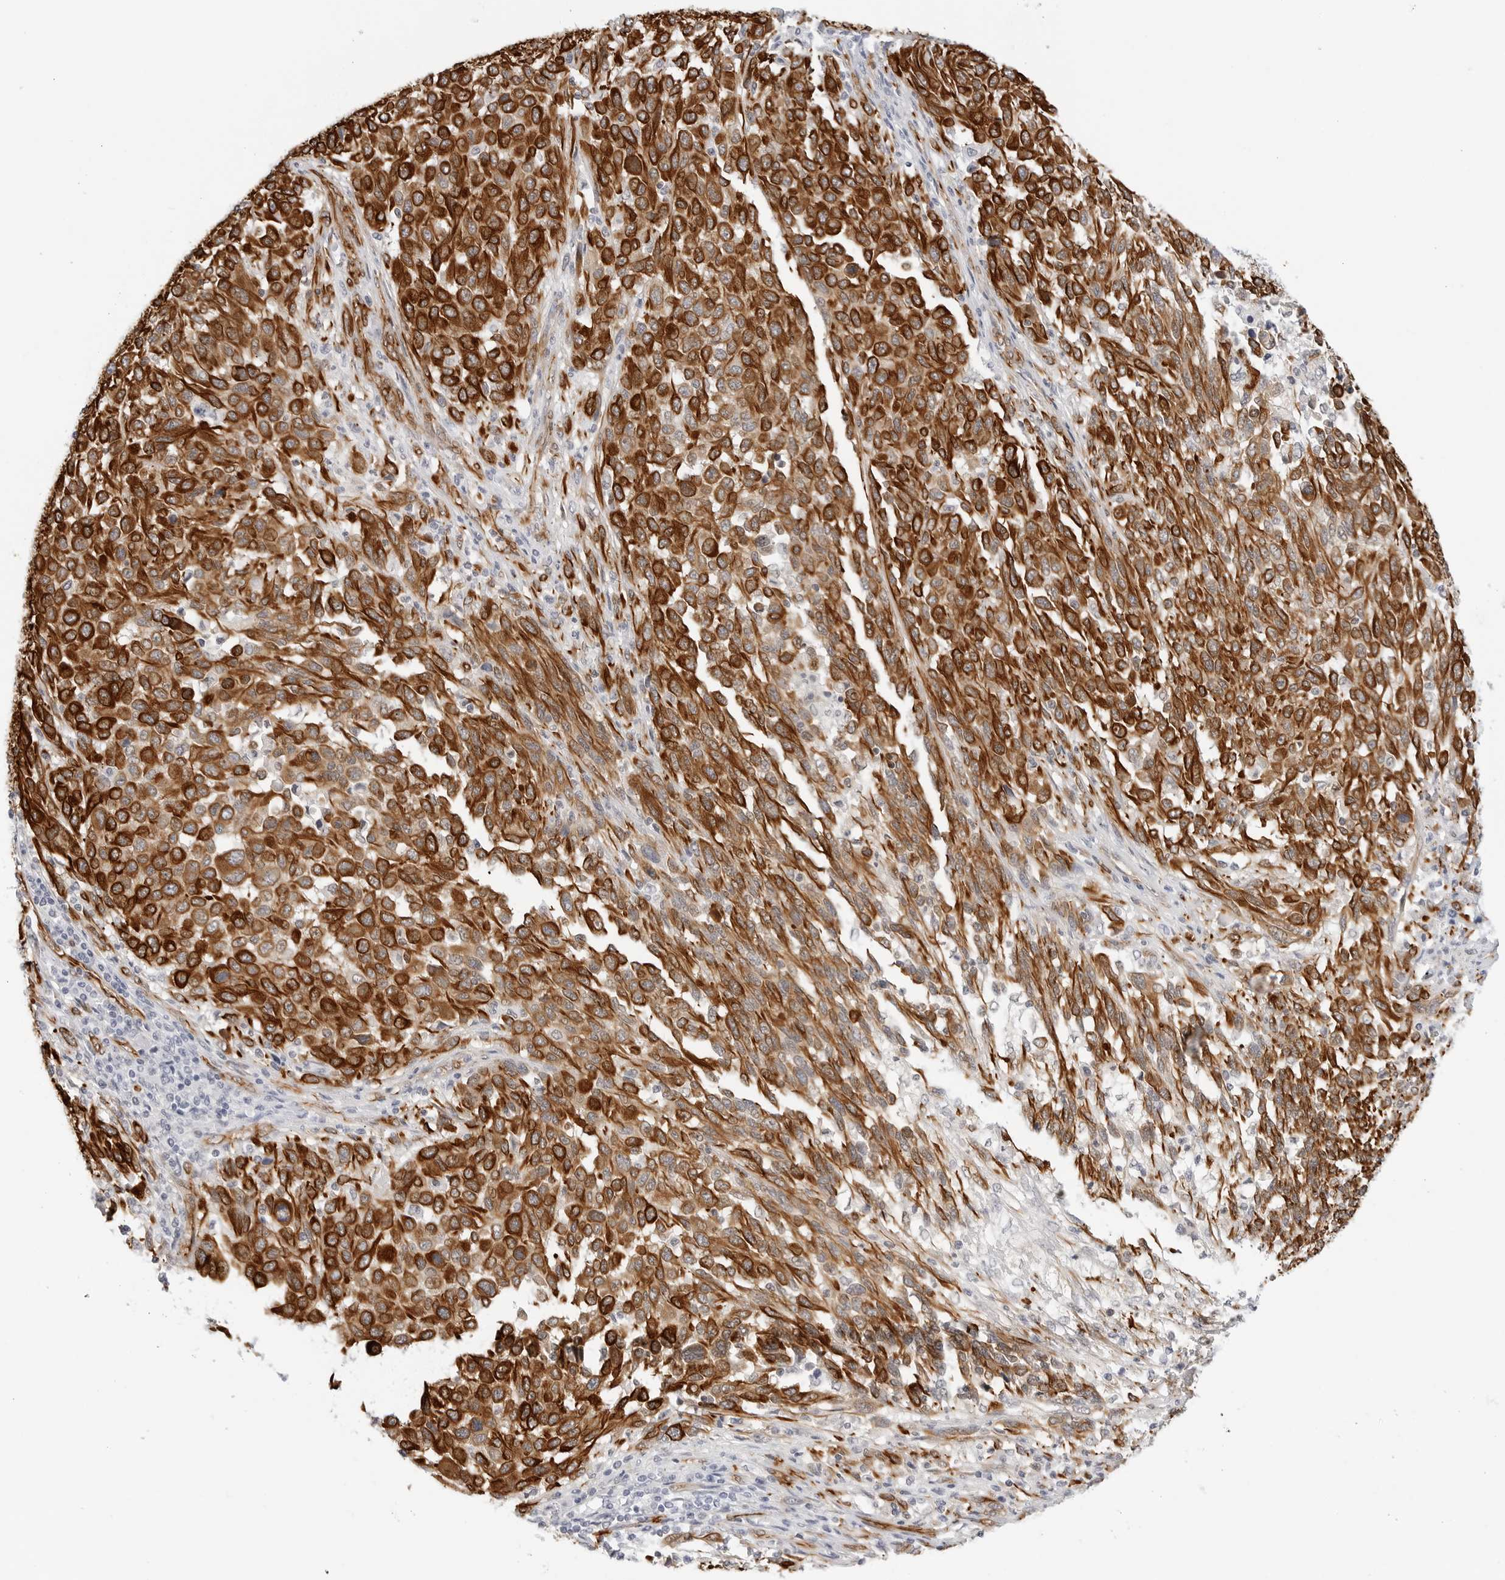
{"staining": {"intensity": "strong", "quantity": ">75%", "location": "cytoplasmic/membranous"}, "tissue": "melanoma", "cell_type": "Tumor cells", "image_type": "cancer", "snomed": [{"axis": "morphology", "description": "Malignant melanoma, Metastatic site"}, {"axis": "topography", "description": "Lymph node"}], "caption": "Human malignant melanoma (metastatic site) stained with a brown dye demonstrates strong cytoplasmic/membranous positive positivity in about >75% of tumor cells.", "gene": "NES", "patient": {"sex": "male", "age": 61}}